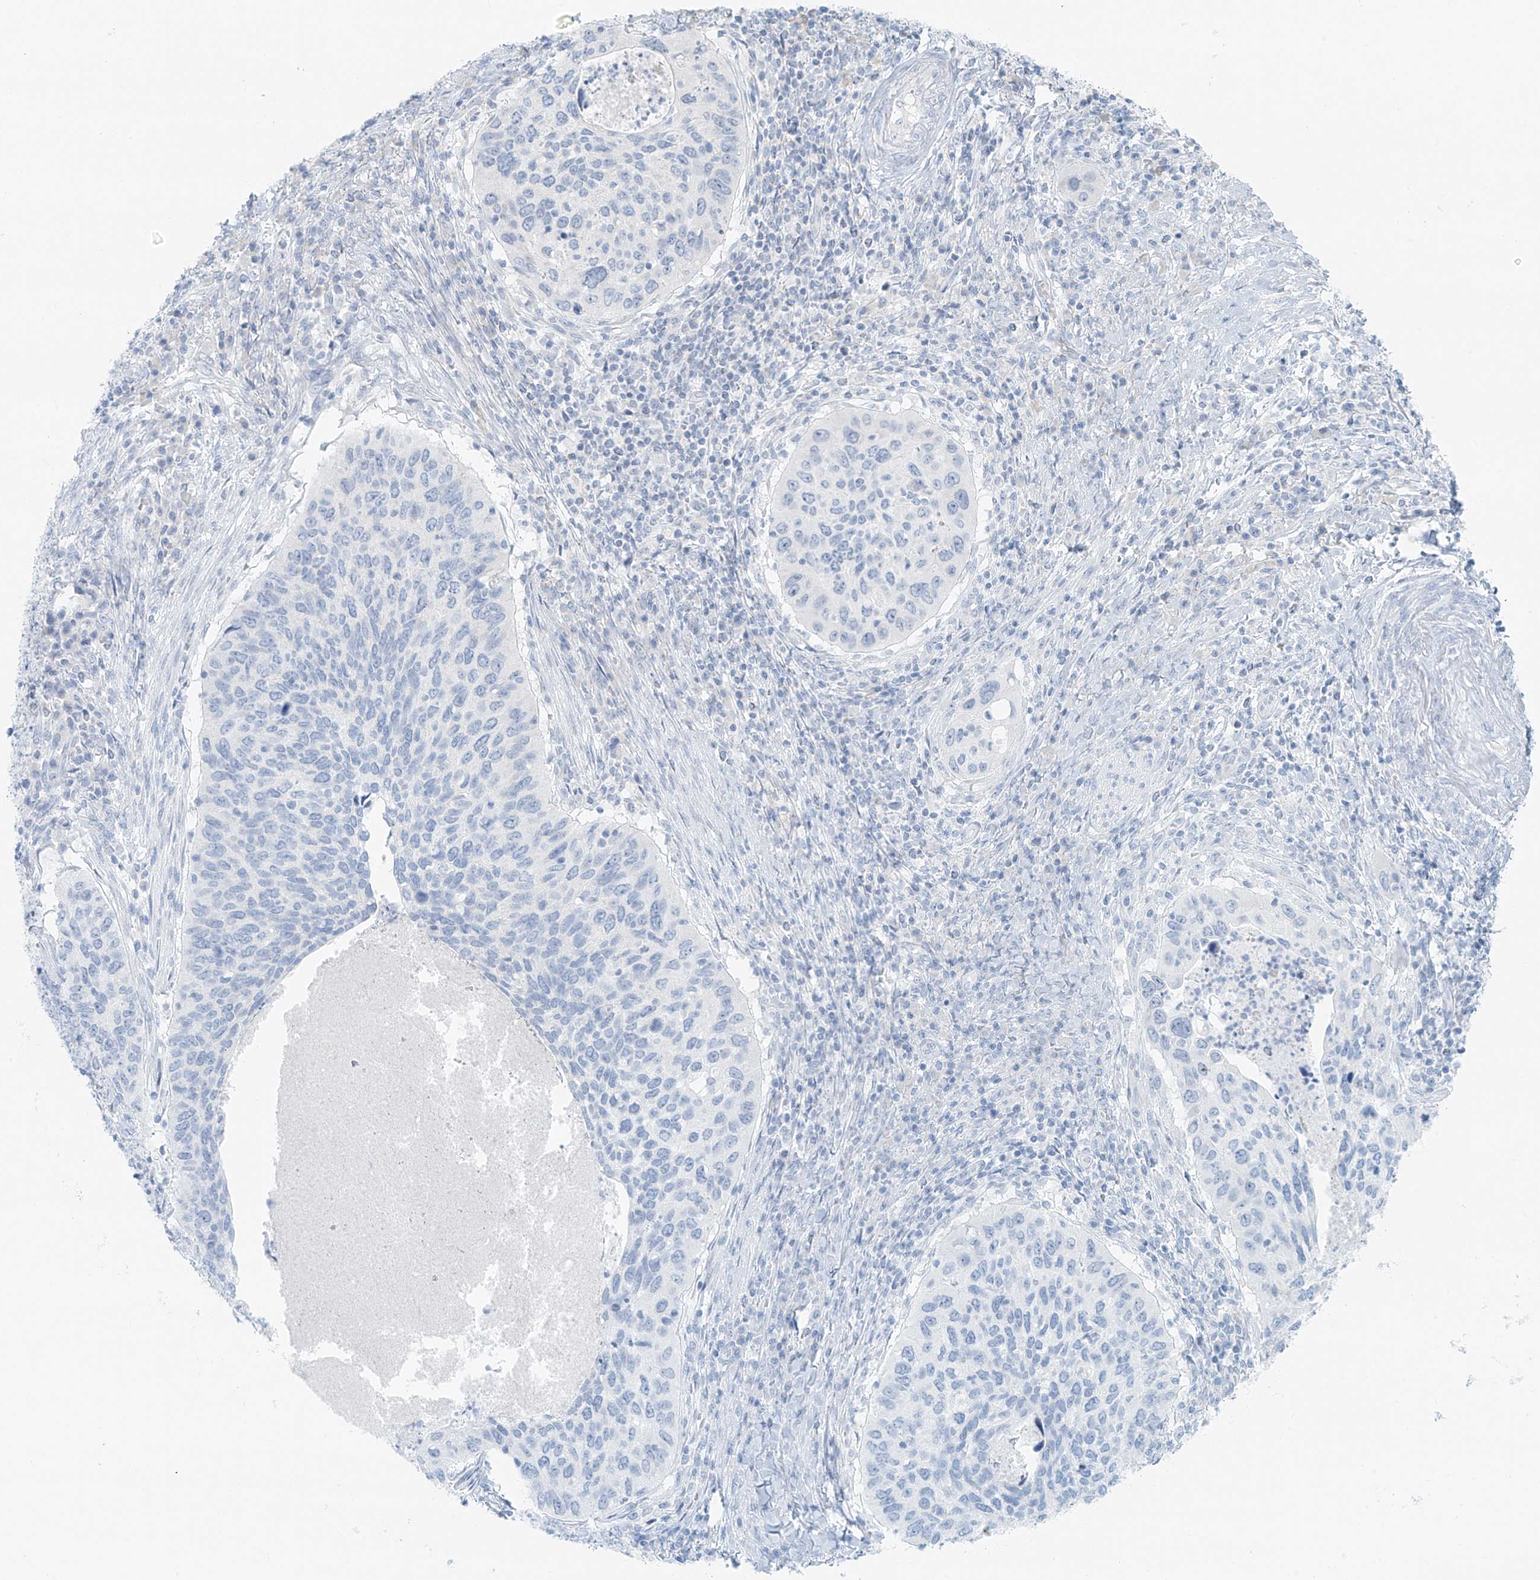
{"staining": {"intensity": "negative", "quantity": "none", "location": "none"}, "tissue": "cervical cancer", "cell_type": "Tumor cells", "image_type": "cancer", "snomed": [{"axis": "morphology", "description": "Squamous cell carcinoma, NOS"}, {"axis": "topography", "description": "Cervix"}], "caption": "The micrograph displays no significant staining in tumor cells of squamous cell carcinoma (cervical).", "gene": "UST", "patient": {"sex": "female", "age": 38}}